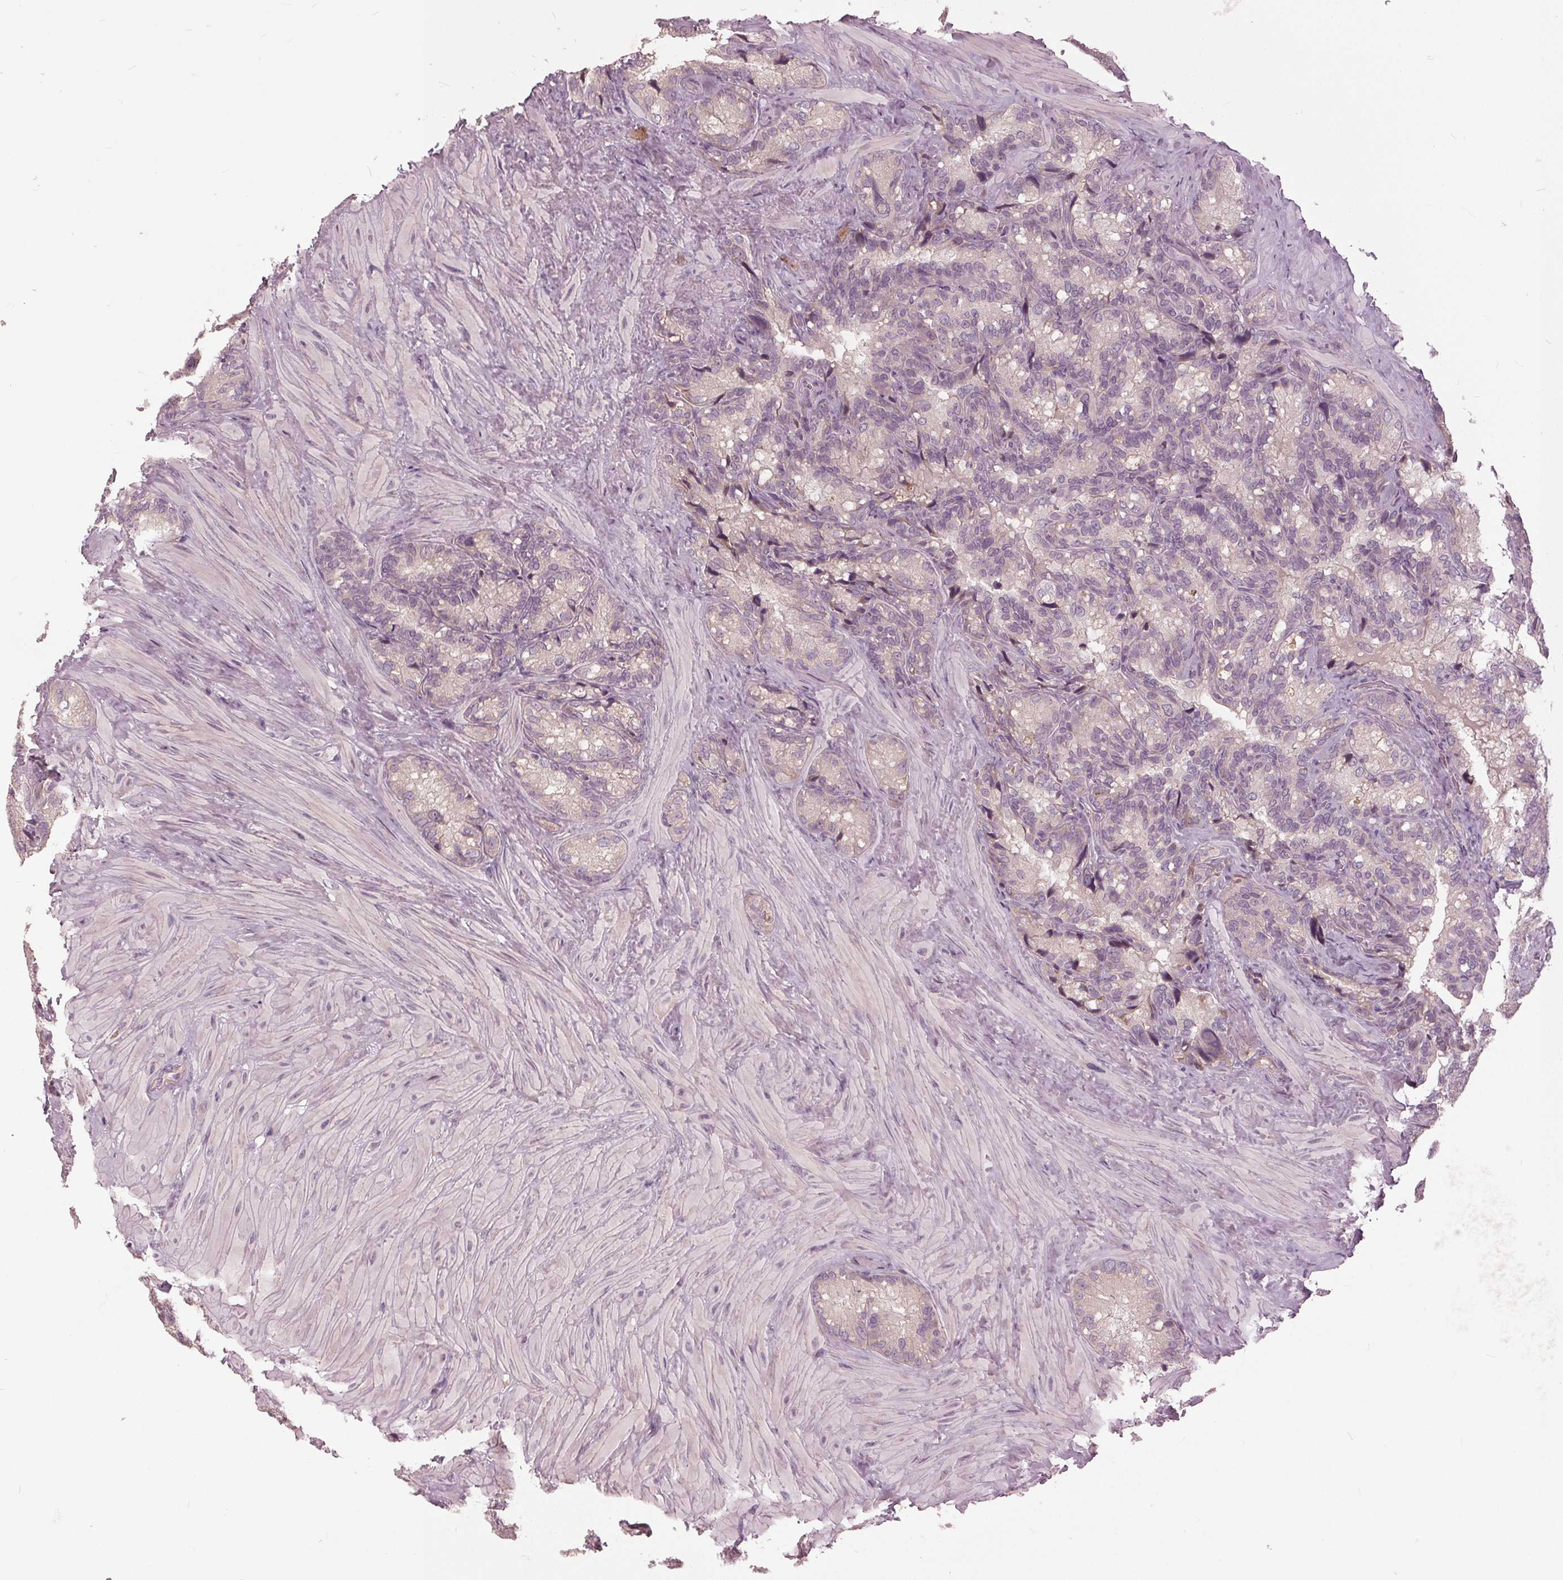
{"staining": {"intensity": "negative", "quantity": "none", "location": "none"}, "tissue": "seminal vesicle", "cell_type": "Glandular cells", "image_type": "normal", "snomed": [{"axis": "morphology", "description": "Normal tissue, NOS"}, {"axis": "topography", "description": "Seminal veicle"}], "caption": "Immunohistochemistry photomicrograph of normal seminal vesicle: seminal vesicle stained with DAB (3,3'-diaminobenzidine) reveals no significant protein positivity in glandular cells.", "gene": "KLK13", "patient": {"sex": "male", "age": 60}}